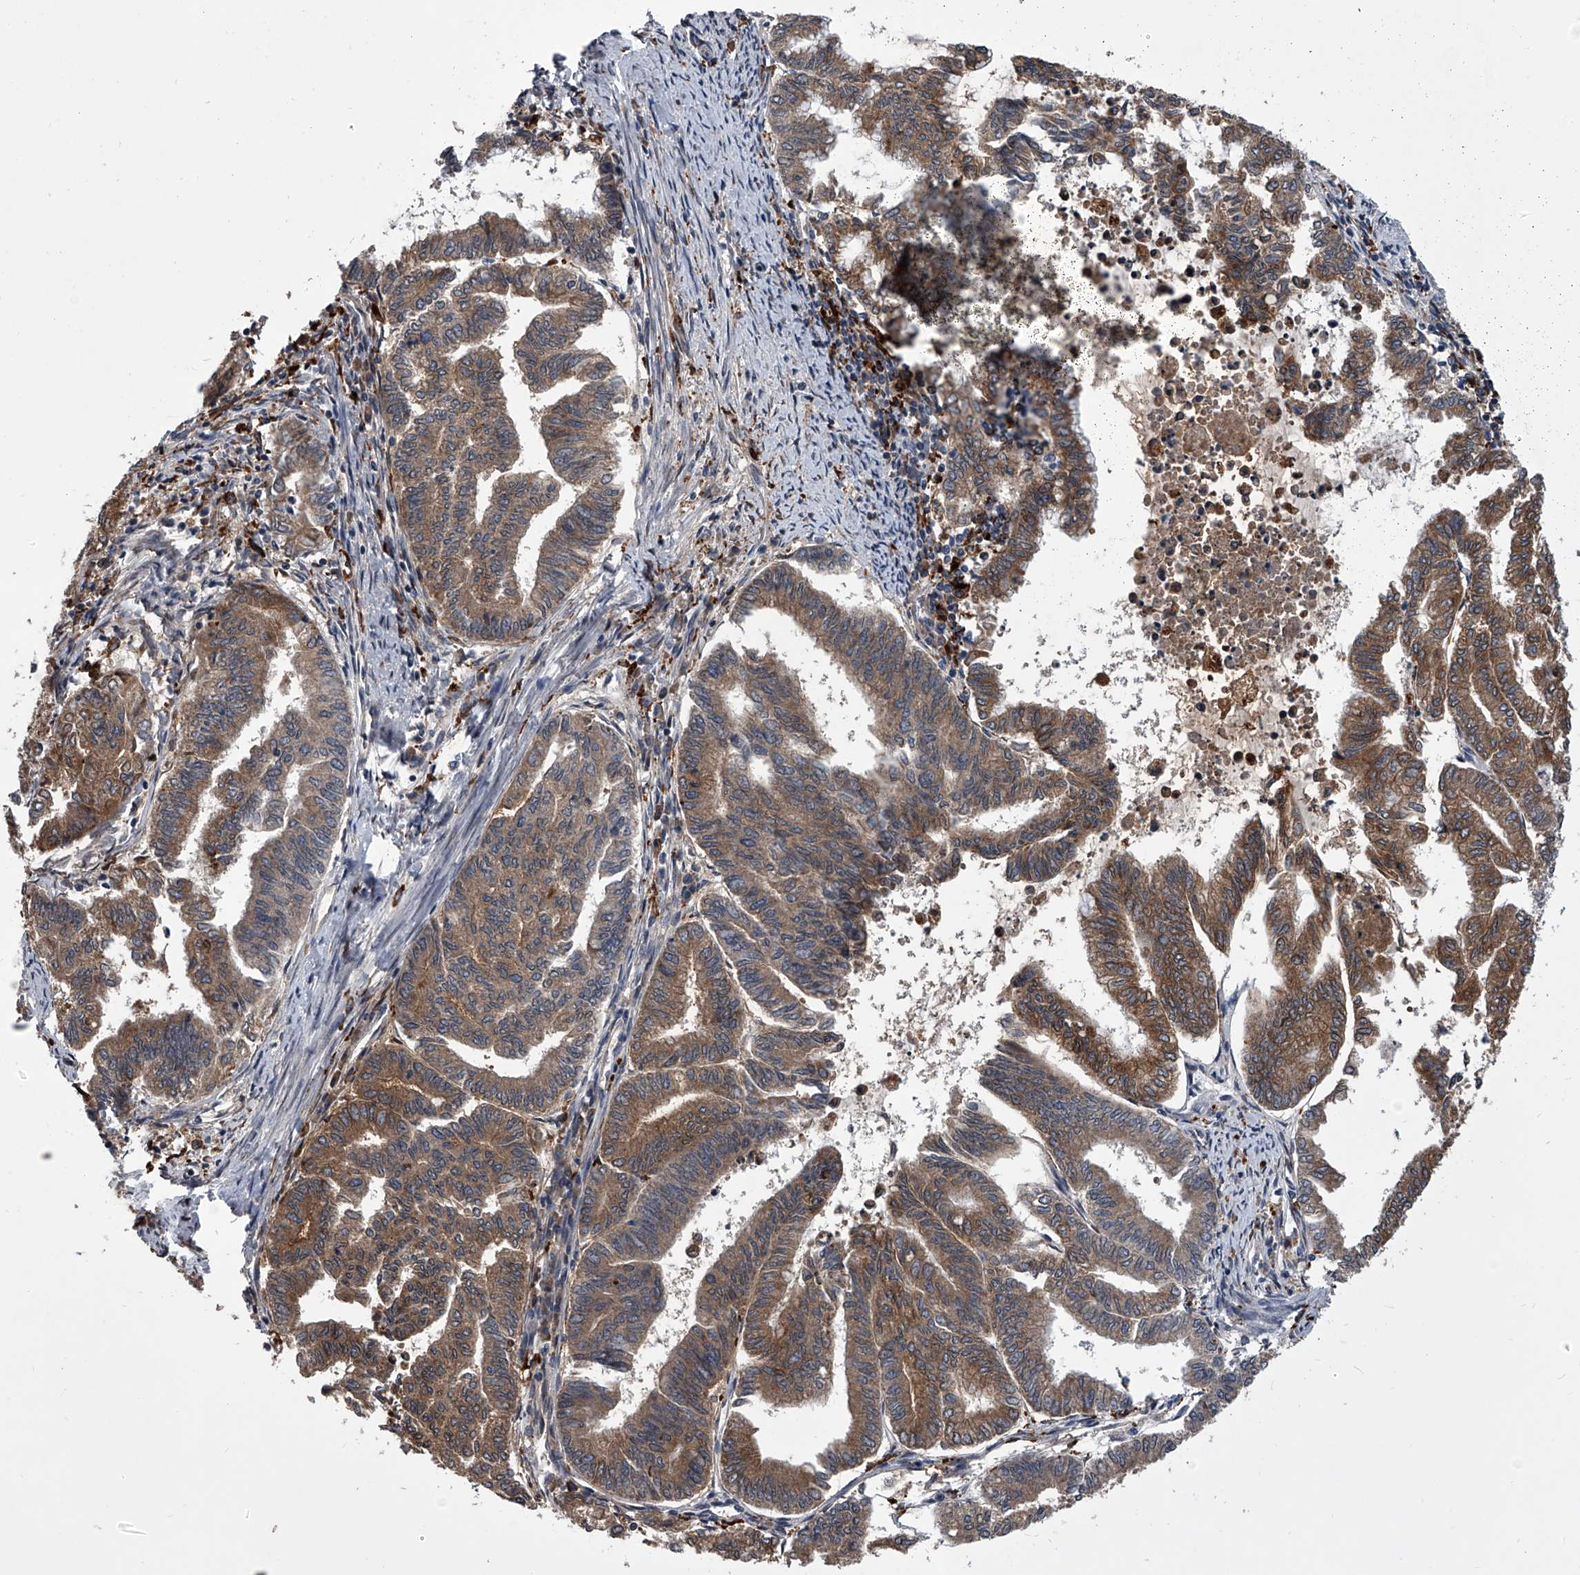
{"staining": {"intensity": "moderate", "quantity": ">75%", "location": "cytoplasmic/membranous"}, "tissue": "endometrial cancer", "cell_type": "Tumor cells", "image_type": "cancer", "snomed": [{"axis": "morphology", "description": "Adenocarcinoma, NOS"}, {"axis": "topography", "description": "Endometrium"}], "caption": "Protein expression analysis of endometrial cancer (adenocarcinoma) exhibits moderate cytoplasmic/membranous expression in about >75% of tumor cells. (DAB (3,3'-diaminobenzidine) IHC with brightfield microscopy, high magnification).", "gene": "TRIM8", "patient": {"sex": "female", "age": 79}}